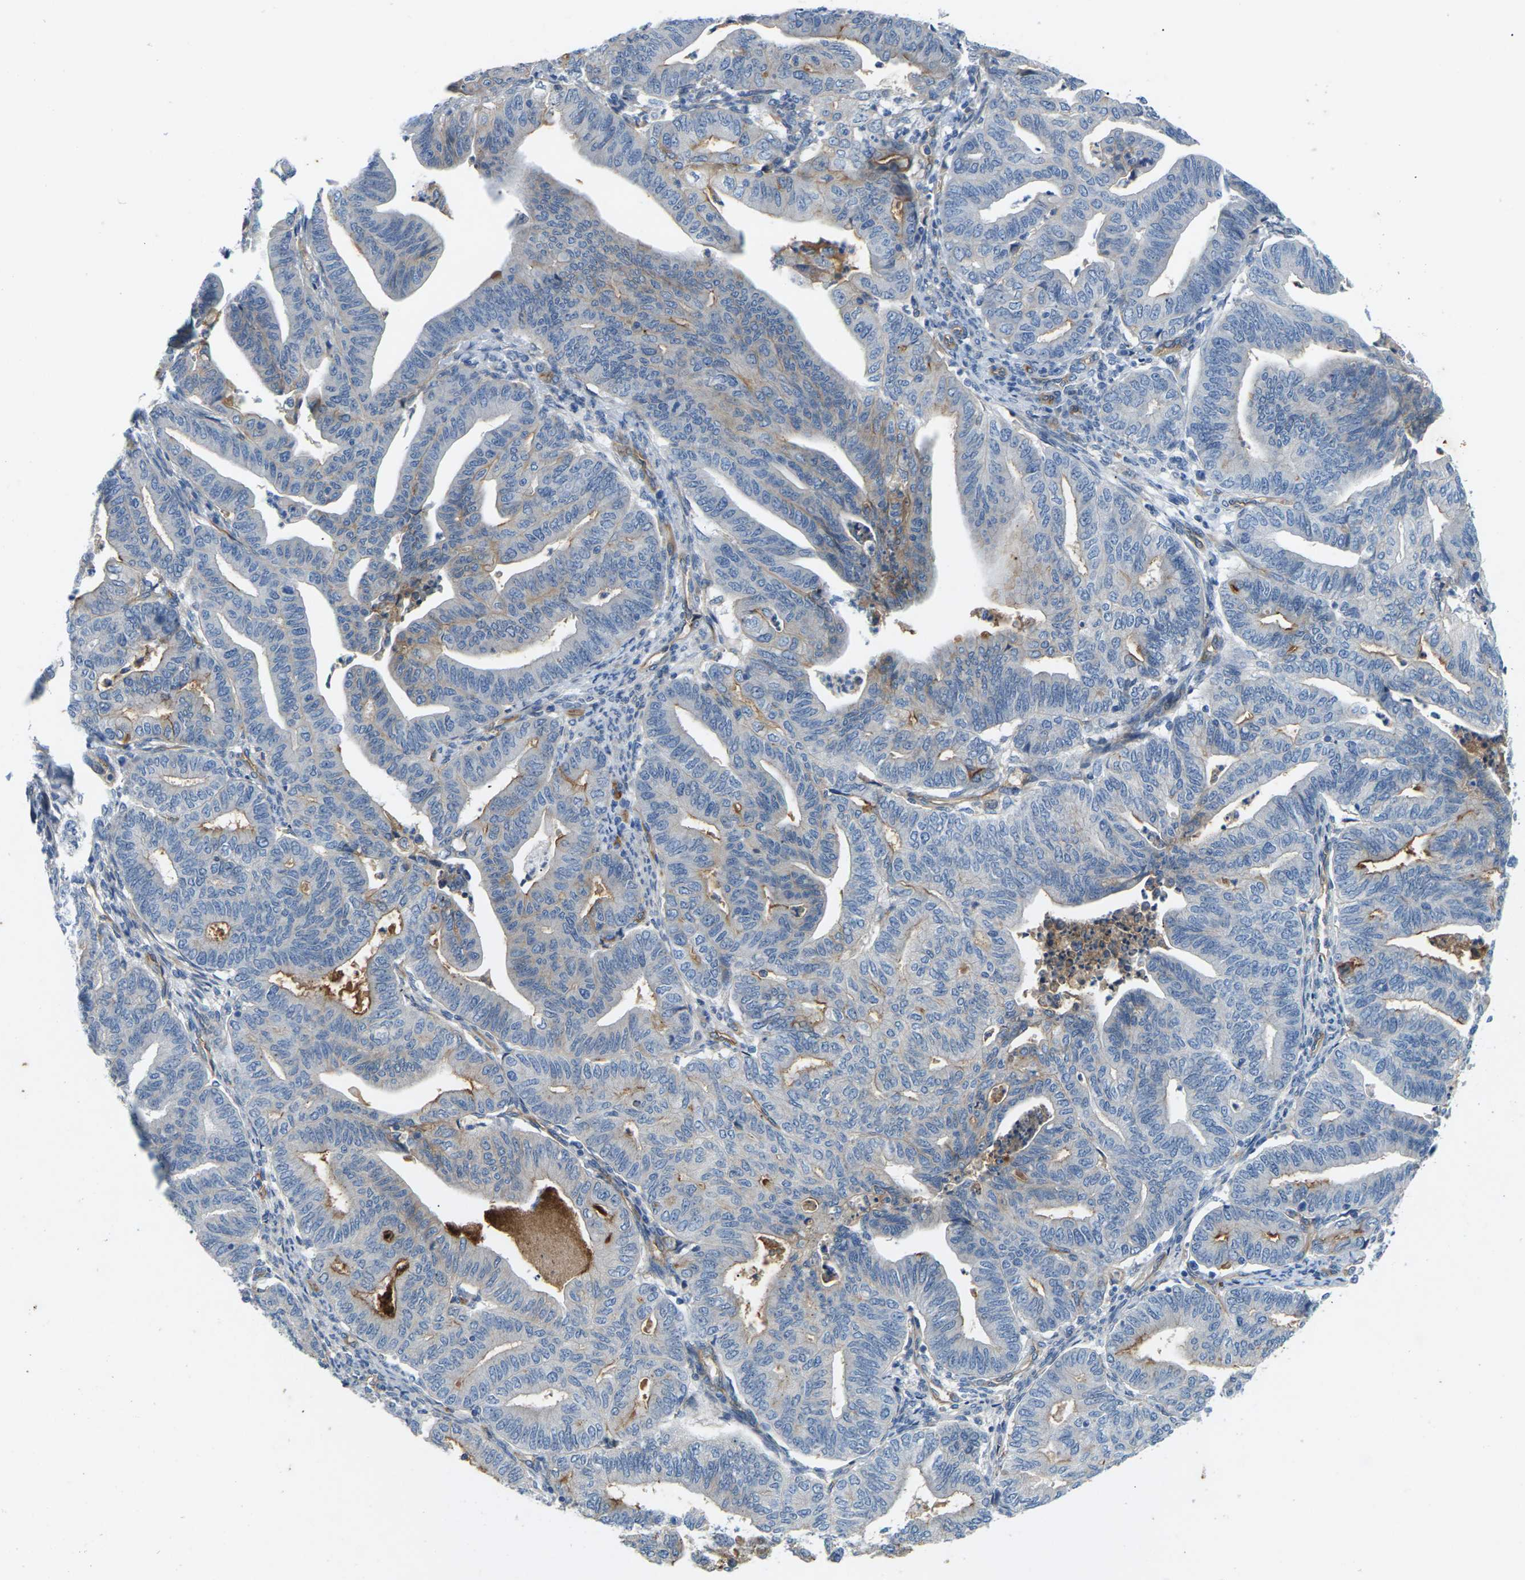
{"staining": {"intensity": "negative", "quantity": "none", "location": "none"}, "tissue": "endometrial cancer", "cell_type": "Tumor cells", "image_type": "cancer", "snomed": [{"axis": "morphology", "description": "Adenocarcinoma, NOS"}, {"axis": "topography", "description": "Endometrium"}], "caption": "Endometrial adenocarcinoma was stained to show a protein in brown. There is no significant positivity in tumor cells. (DAB immunohistochemistry (IHC) visualized using brightfield microscopy, high magnification).", "gene": "ITGA5", "patient": {"sex": "female", "age": 79}}